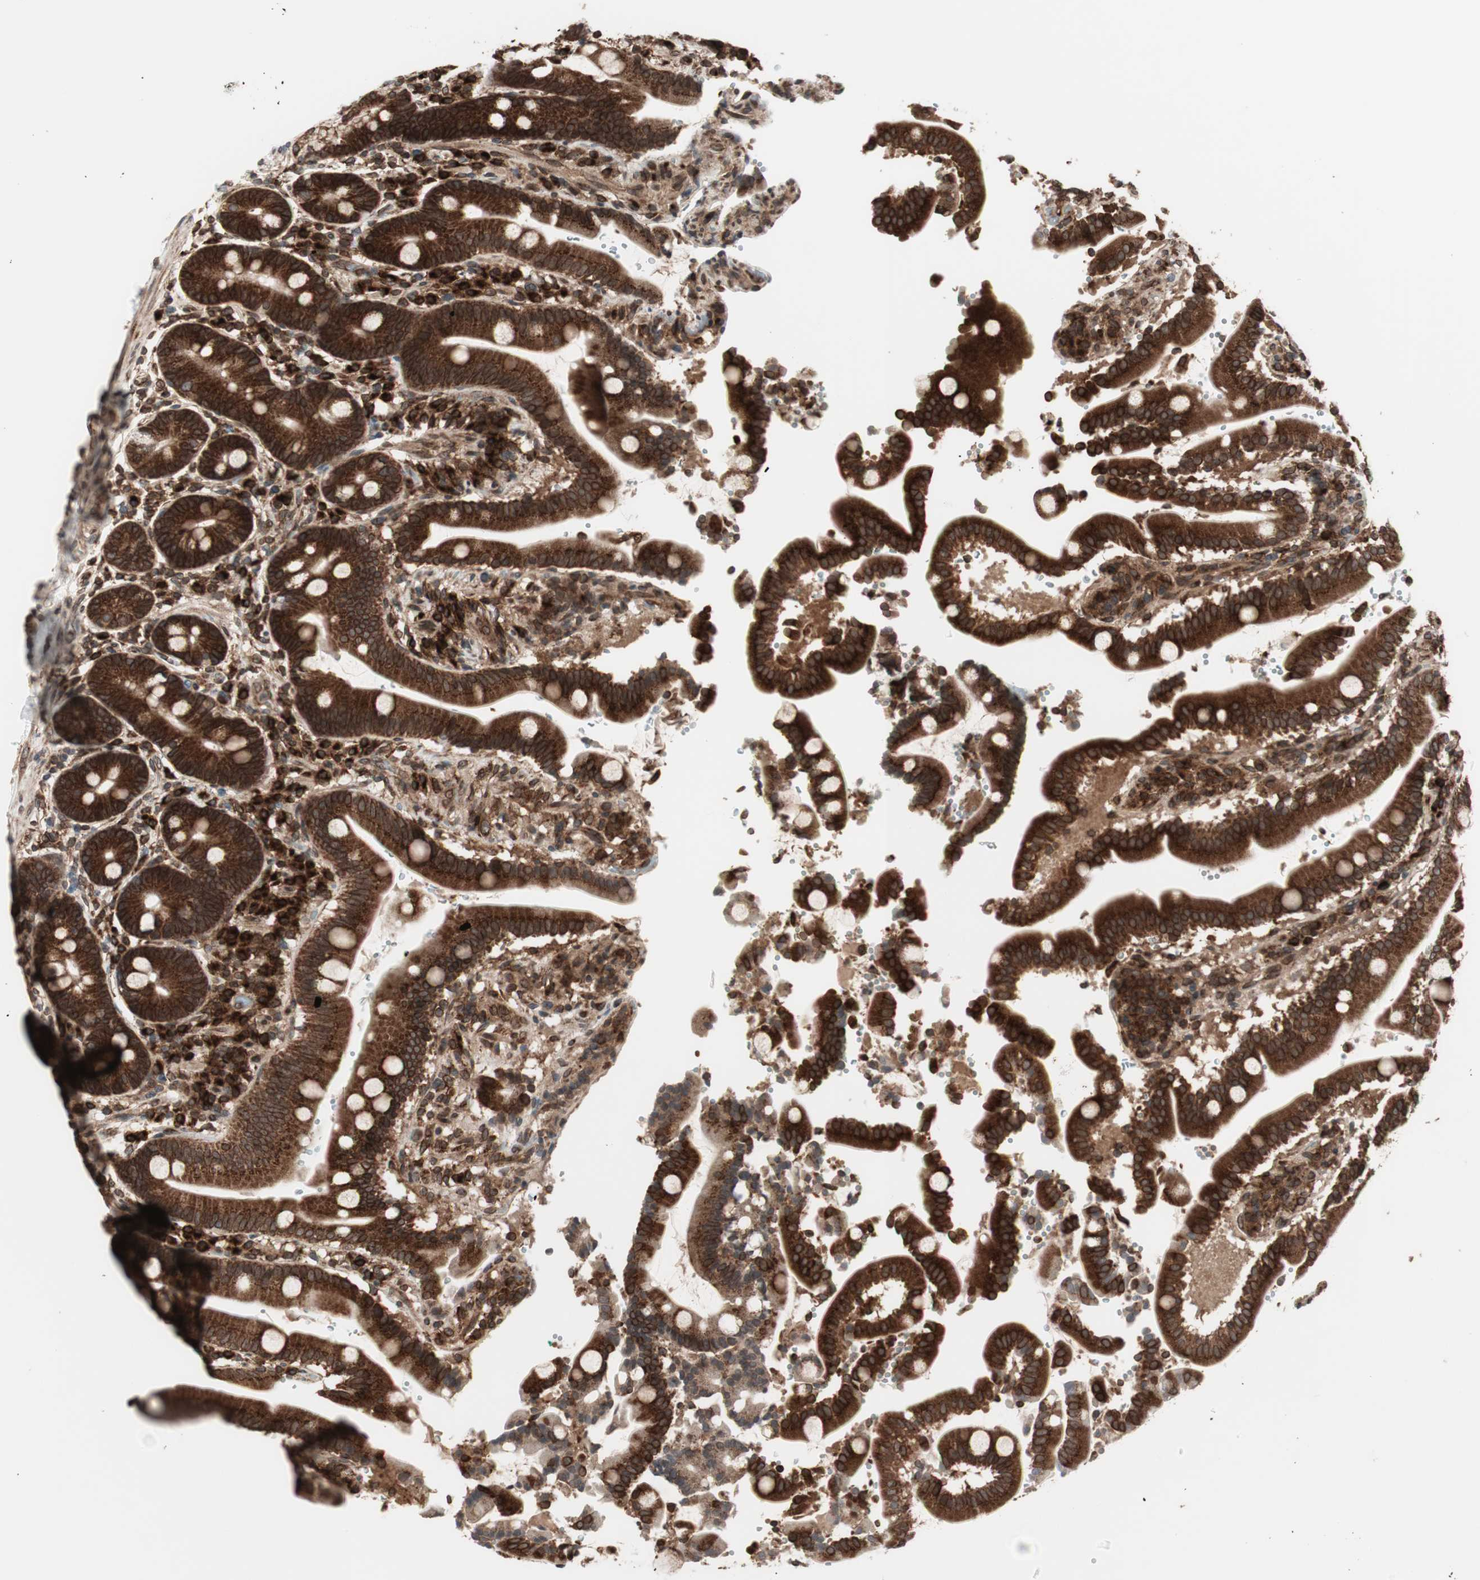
{"staining": {"intensity": "strong", "quantity": ">75%", "location": "cytoplasmic/membranous,nuclear"}, "tissue": "duodenum", "cell_type": "Glandular cells", "image_type": "normal", "snomed": [{"axis": "morphology", "description": "Normal tissue, NOS"}, {"axis": "topography", "description": "Small intestine, NOS"}], "caption": "A brown stain shows strong cytoplasmic/membranous,nuclear staining of a protein in glandular cells of unremarkable human duodenum. (IHC, brightfield microscopy, high magnification).", "gene": "NUP62", "patient": {"sex": "female", "age": 71}}